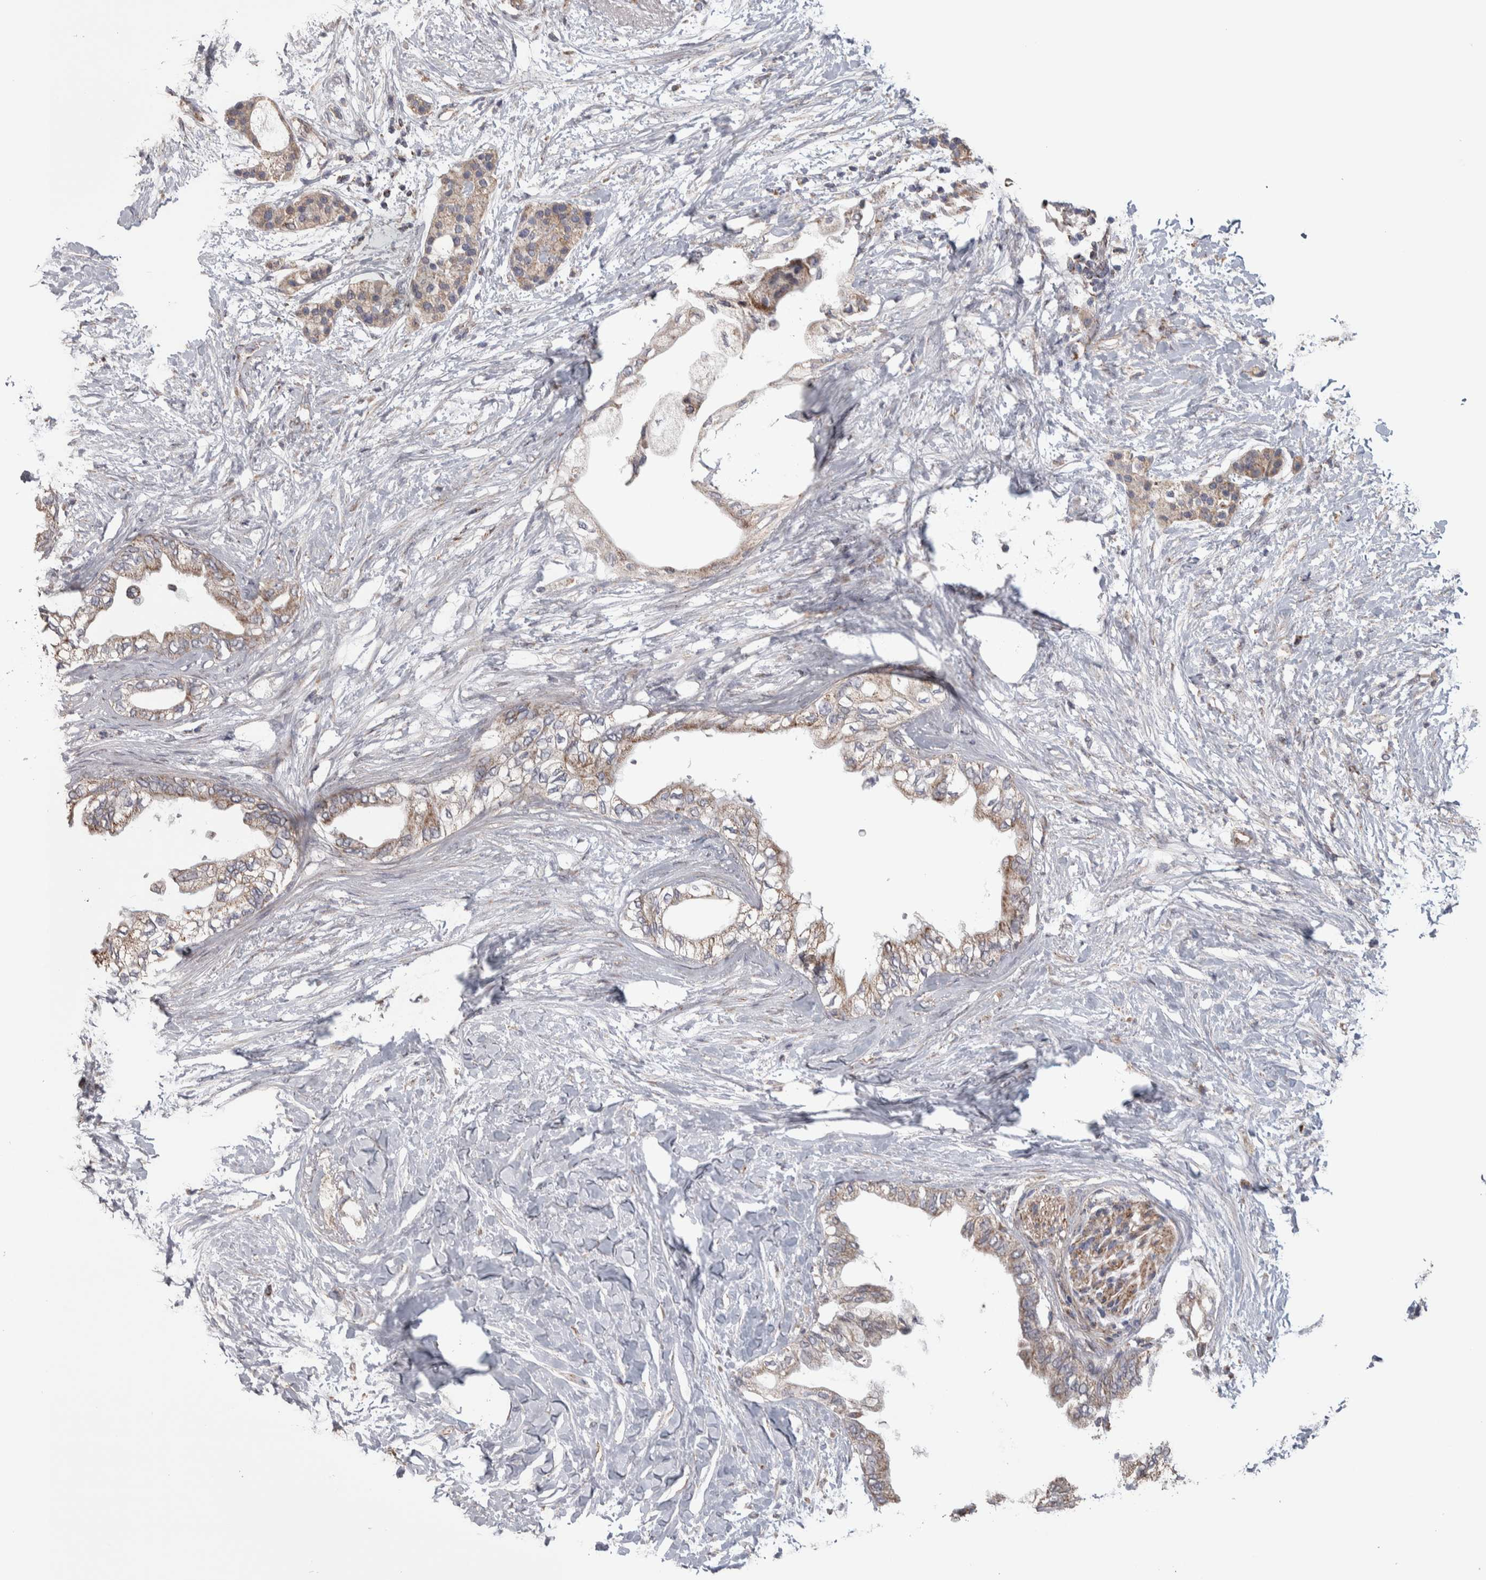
{"staining": {"intensity": "weak", "quantity": ">75%", "location": "cytoplasmic/membranous"}, "tissue": "pancreatic cancer", "cell_type": "Tumor cells", "image_type": "cancer", "snomed": [{"axis": "morphology", "description": "Normal tissue, NOS"}, {"axis": "morphology", "description": "Adenocarcinoma, NOS"}, {"axis": "topography", "description": "Pancreas"}, {"axis": "topography", "description": "Duodenum"}], "caption": "Pancreatic cancer stained with IHC shows weak cytoplasmic/membranous expression in about >75% of tumor cells. (Brightfield microscopy of DAB IHC at high magnification).", "gene": "SCO1", "patient": {"sex": "female", "age": 60}}